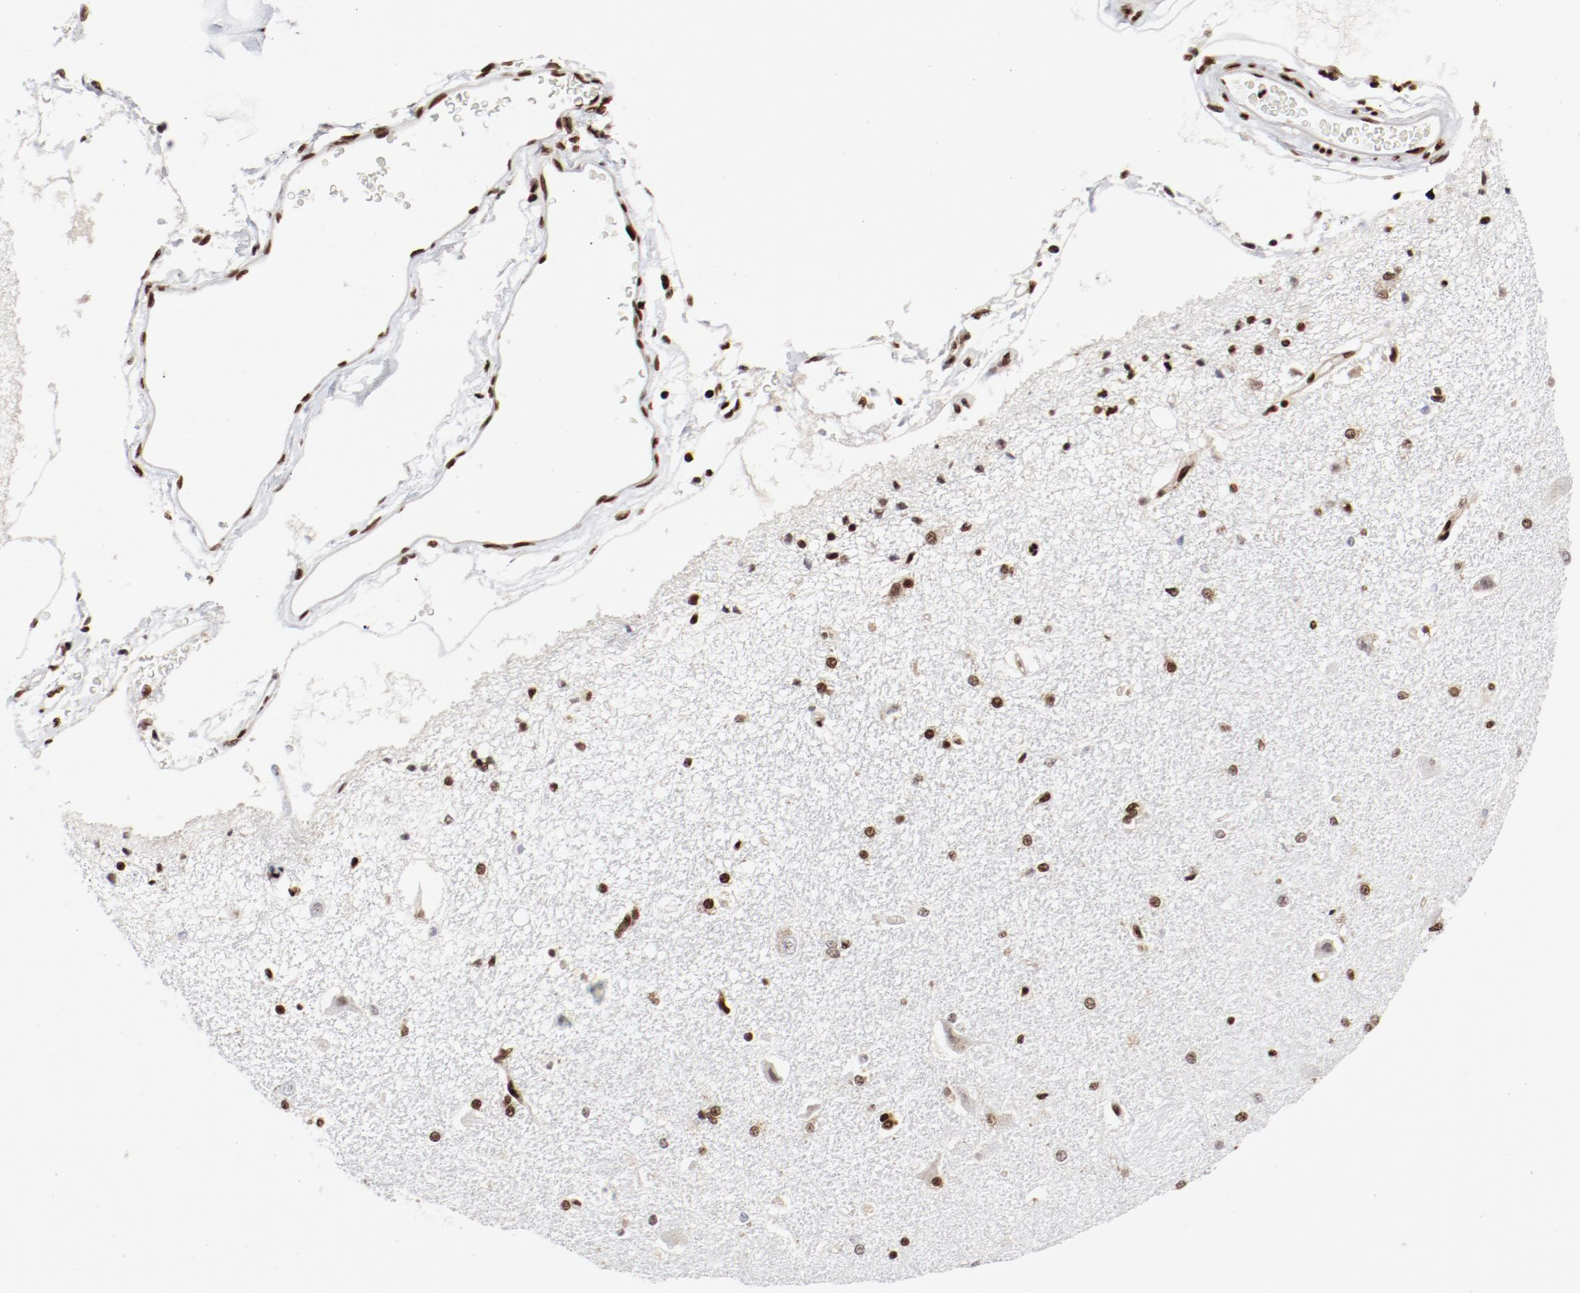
{"staining": {"intensity": "strong", "quantity": ">75%", "location": "nuclear"}, "tissue": "hippocampus", "cell_type": "Glial cells", "image_type": "normal", "snomed": [{"axis": "morphology", "description": "Normal tissue, NOS"}, {"axis": "topography", "description": "Hippocampus"}], "caption": "DAB immunohistochemical staining of normal human hippocampus reveals strong nuclear protein expression in approximately >75% of glial cells. The protein of interest is stained brown, and the nuclei are stained in blue (DAB IHC with brightfield microscopy, high magnification).", "gene": "NFYB", "patient": {"sex": "female", "age": 54}}